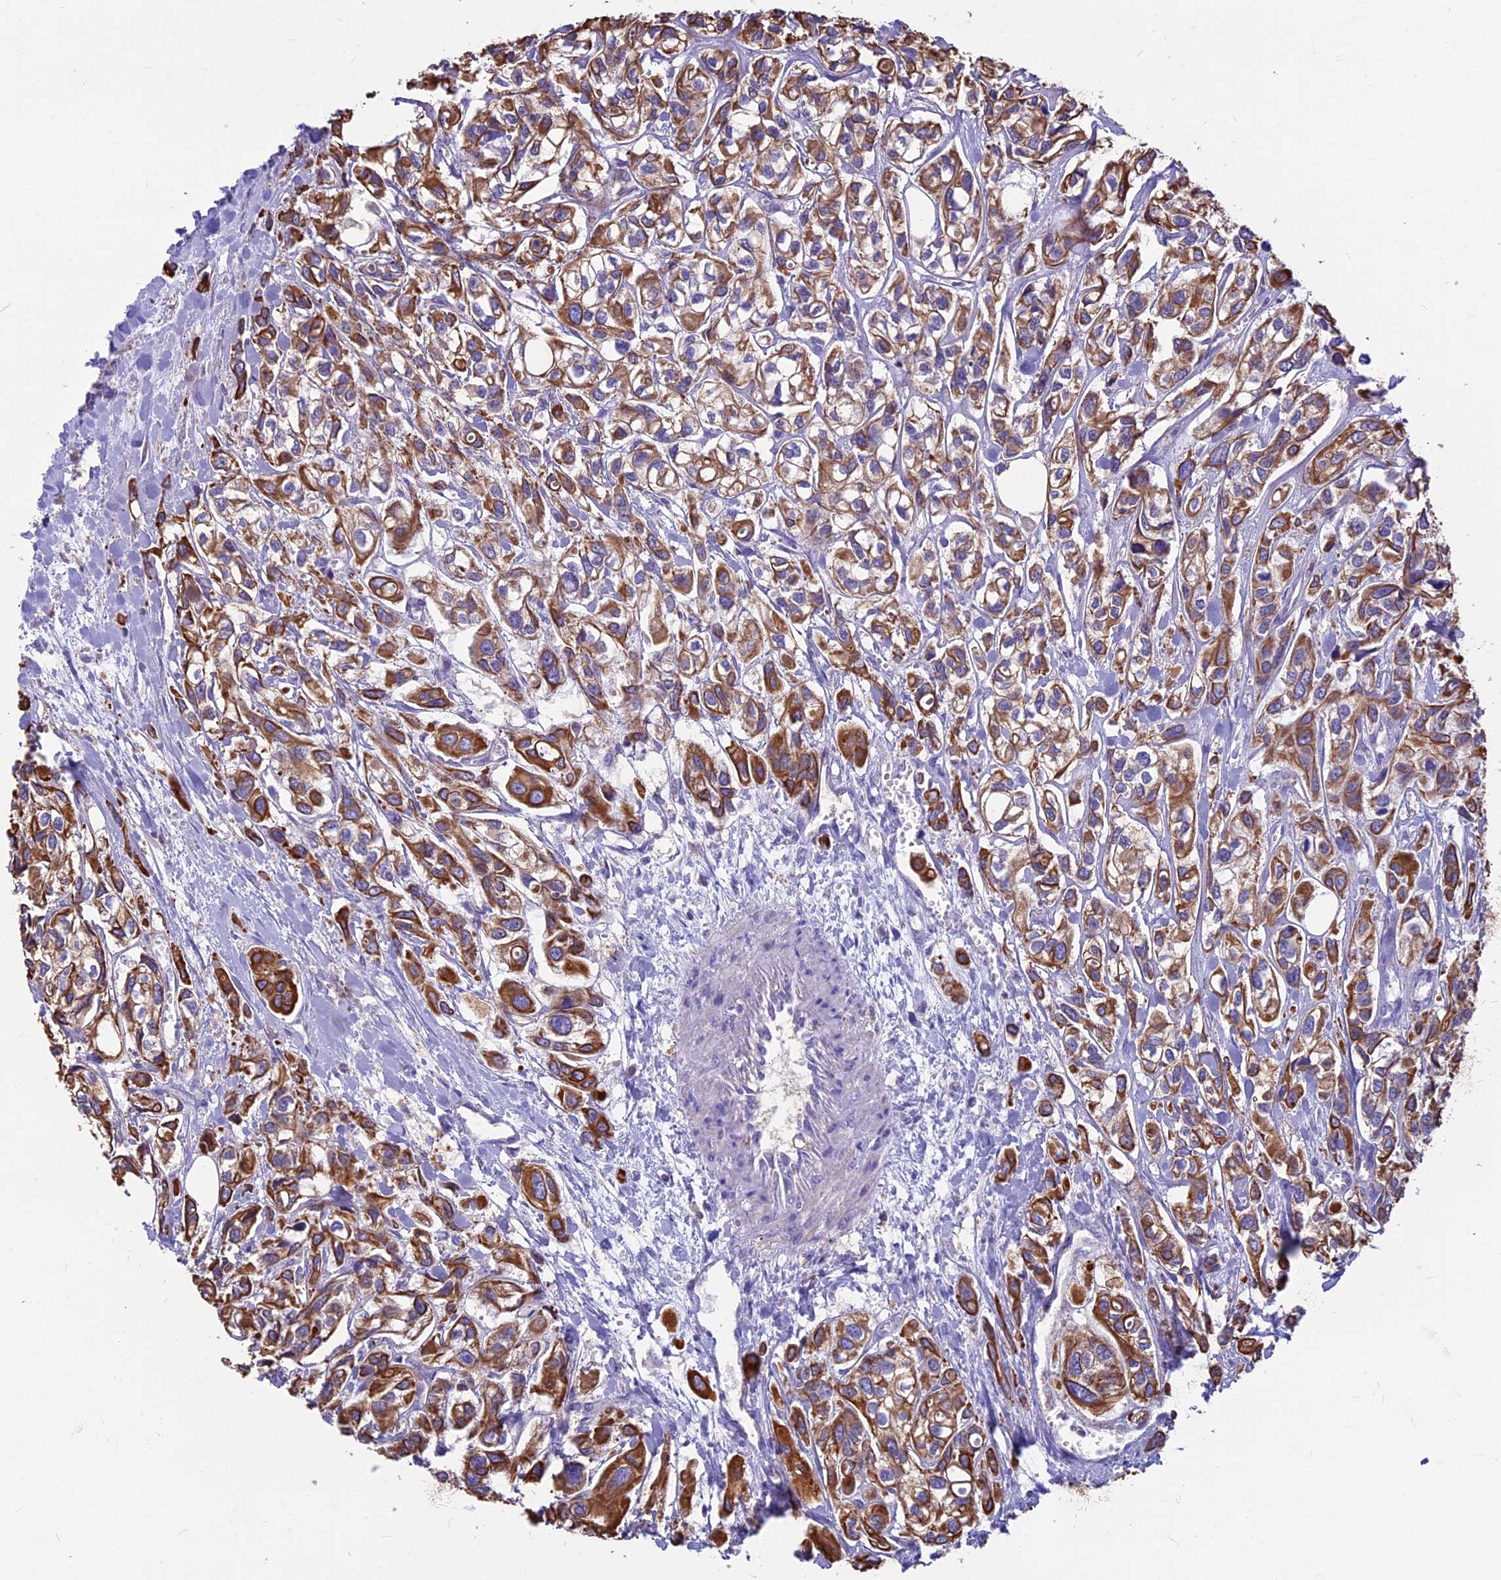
{"staining": {"intensity": "strong", "quantity": ">75%", "location": "cytoplasmic/membranous"}, "tissue": "urothelial cancer", "cell_type": "Tumor cells", "image_type": "cancer", "snomed": [{"axis": "morphology", "description": "Urothelial carcinoma, High grade"}, {"axis": "topography", "description": "Urinary bladder"}], "caption": "Immunohistochemistry (IHC) staining of urothelial carcinoma (high-grade), which displays high levels of strong cytoplasmic/membranous positivity in about >75% of tumor cells indicating strong cytoplasmic/membranous protein positivity. The staining was performed using DAB (brown) for protein detection and nuclei were counterstained in hematoxylin (blue).", "gene": "CDAN1", "patient": {"sex": "male", "age": 67}}